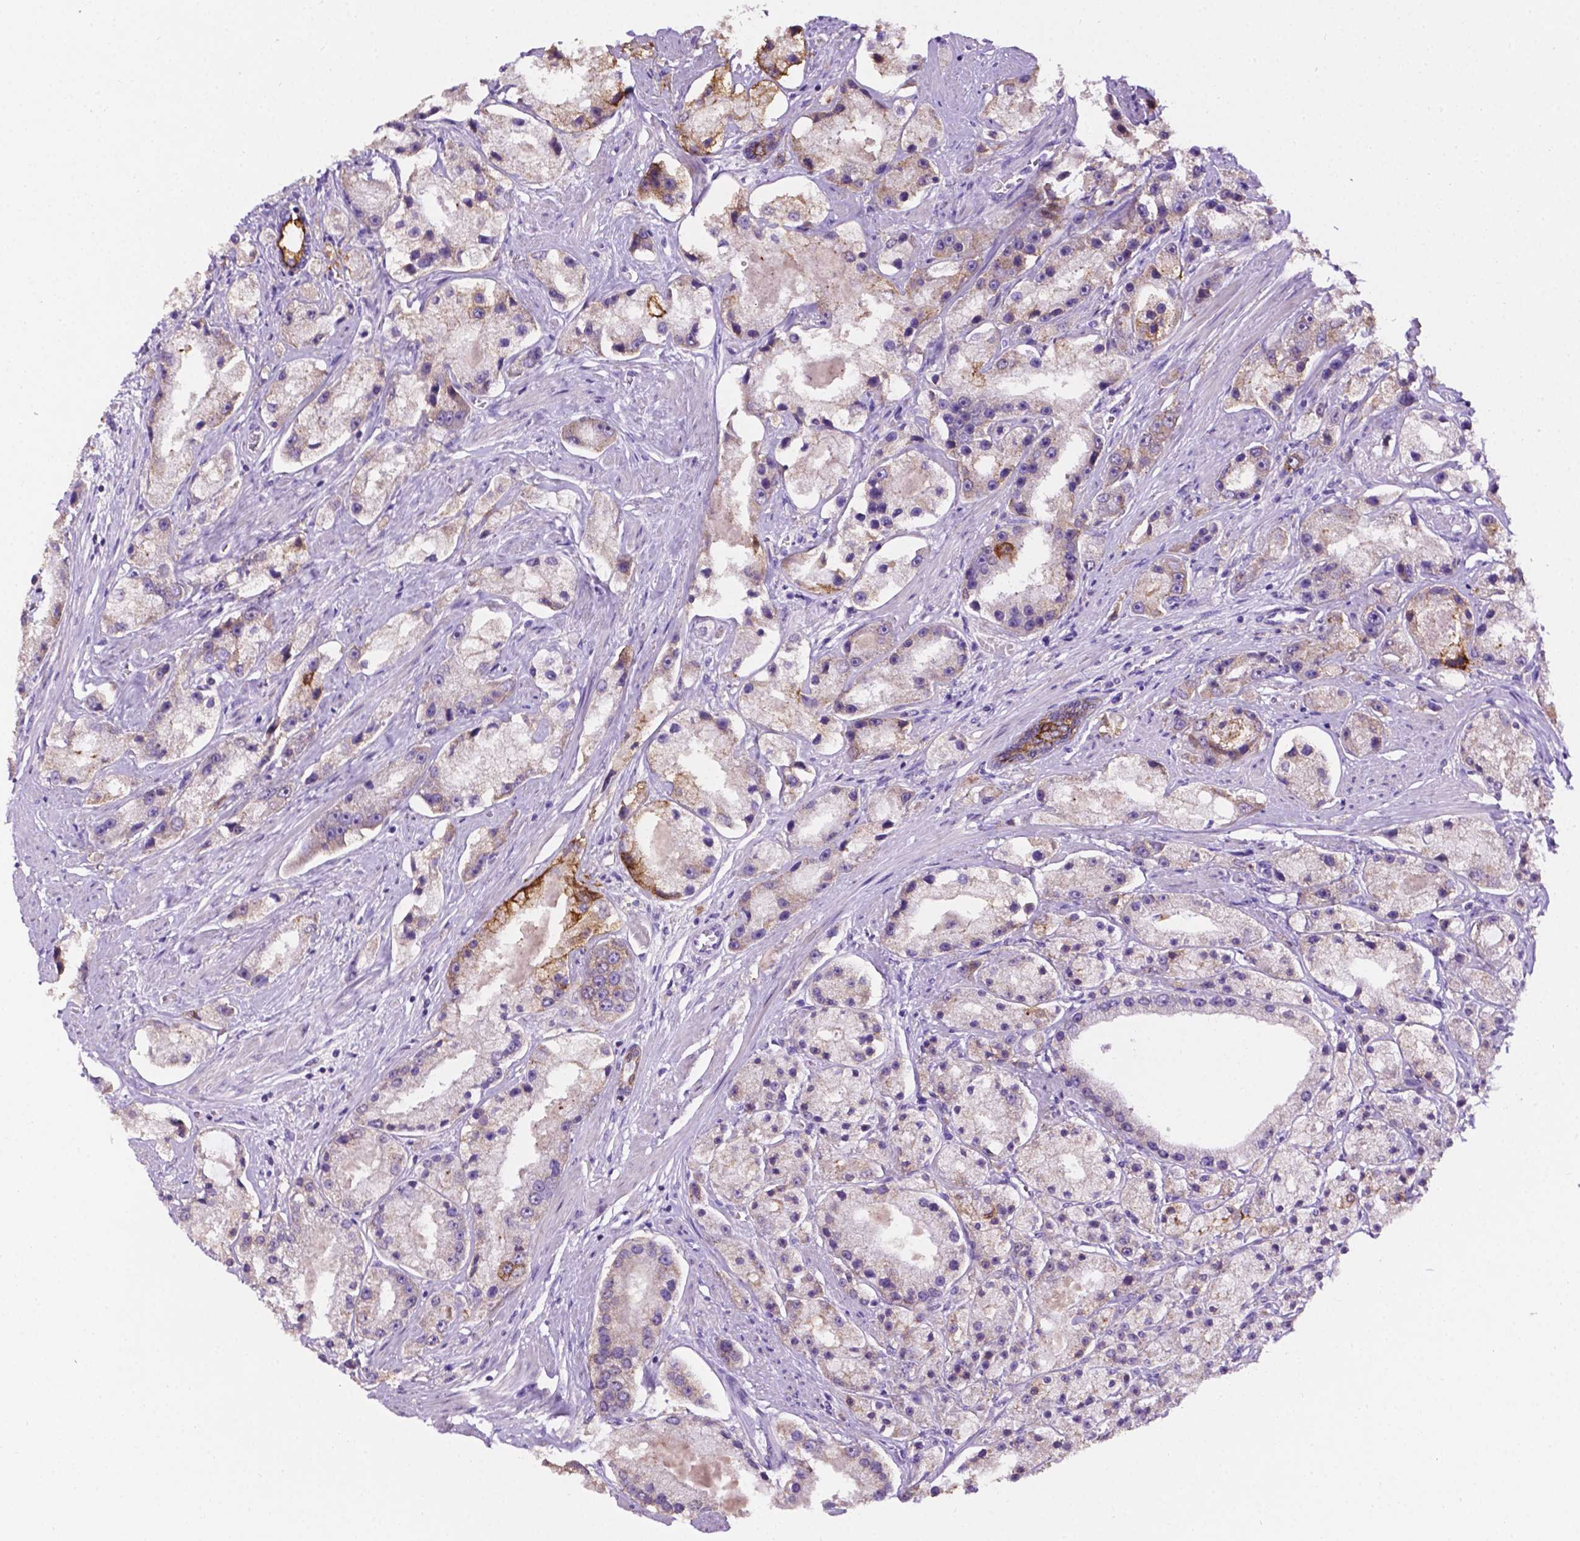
{"staining": {"intensity": "moderate", "quantity": "<25%", "location": "cytoplasmic/membranous"}, "tissue": "prostate cancer", "cell_type": "Tumor cells", "image_type": "cancer", "snomed": [{"axis": "morphology", "description": "Adenocarcinoma, High grade"}, {"axis": "topography", "description": "Prostate"}], "caption": "Moderate cytoplasmic/membranous positivity for a protein is appreciated in approximately <25% of tumor cells of adenocarcinoma (high-grade) (prostate) using IHC.", "gene": "TACSTD2", "patient": {"sex": "male", "age": 67}}